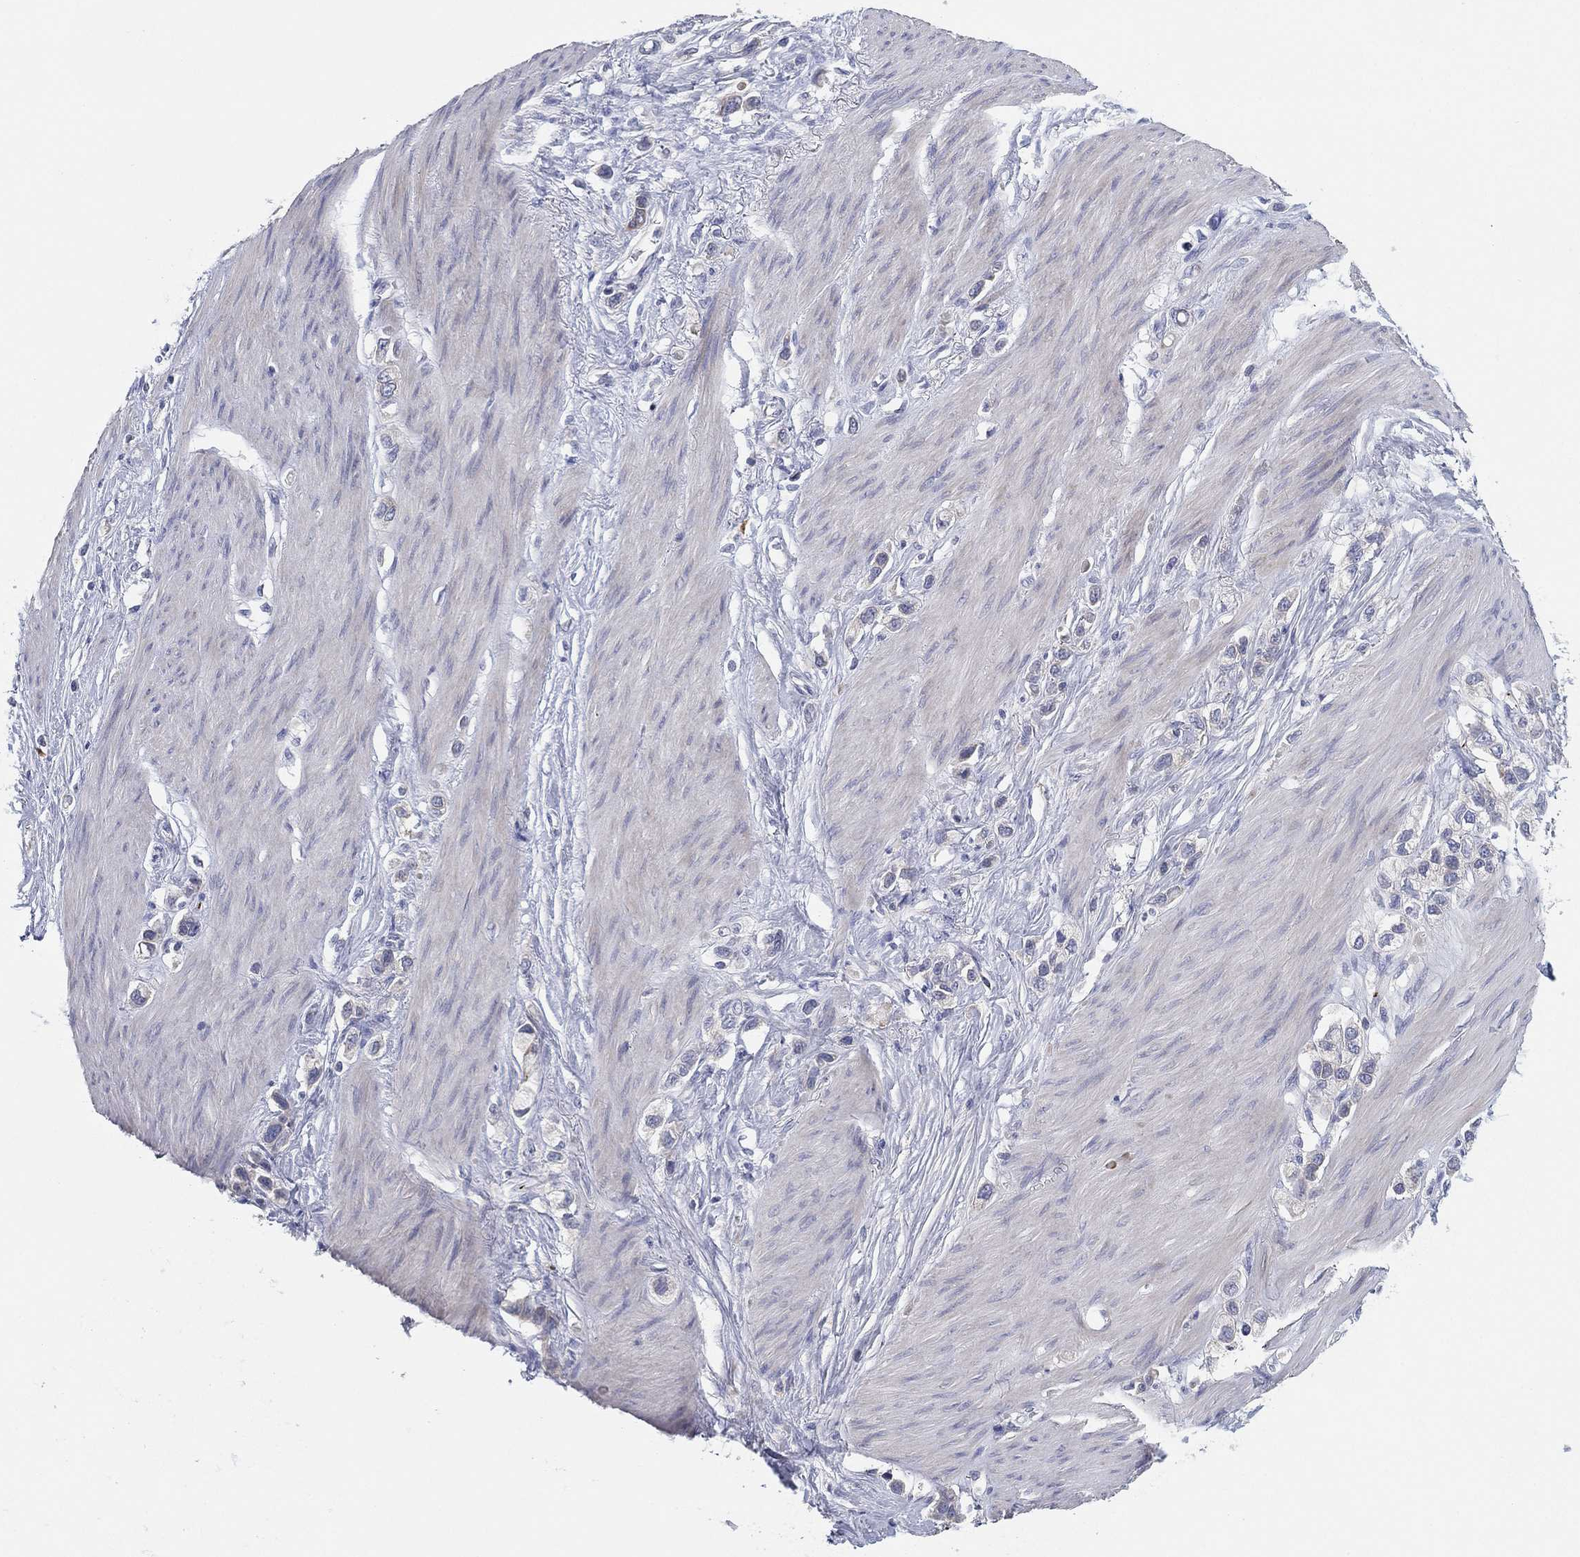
{"staining": {"intensity": "weak", "quantity": "<25%", "location": "cytoplasmic/membranous"}, "tissue": "stomach cancer", "cell_type": "Tumor cells", "image_type": "cancer", "snomed": [{"axis": "morphology", "description": "Normal tissue, NOS"}, {"axis": "morphology", "description": "Adenocarcinoma, NOS"}, {"axis": "morphology", "description": "Adenocarcinoma, High grade"}, {"axis": "topography", "description": "Stomach, upper"}, {"axis": "topography", "description": "Stomach"}], "caption": "The immunohistochemistry histopathology image has no significant positivity in tumor cells of stomach cancer (high-grade adenocarcinoma) tissue.", "gene": "TMEM40", "patient": {"sex": "female", "age": 65}}